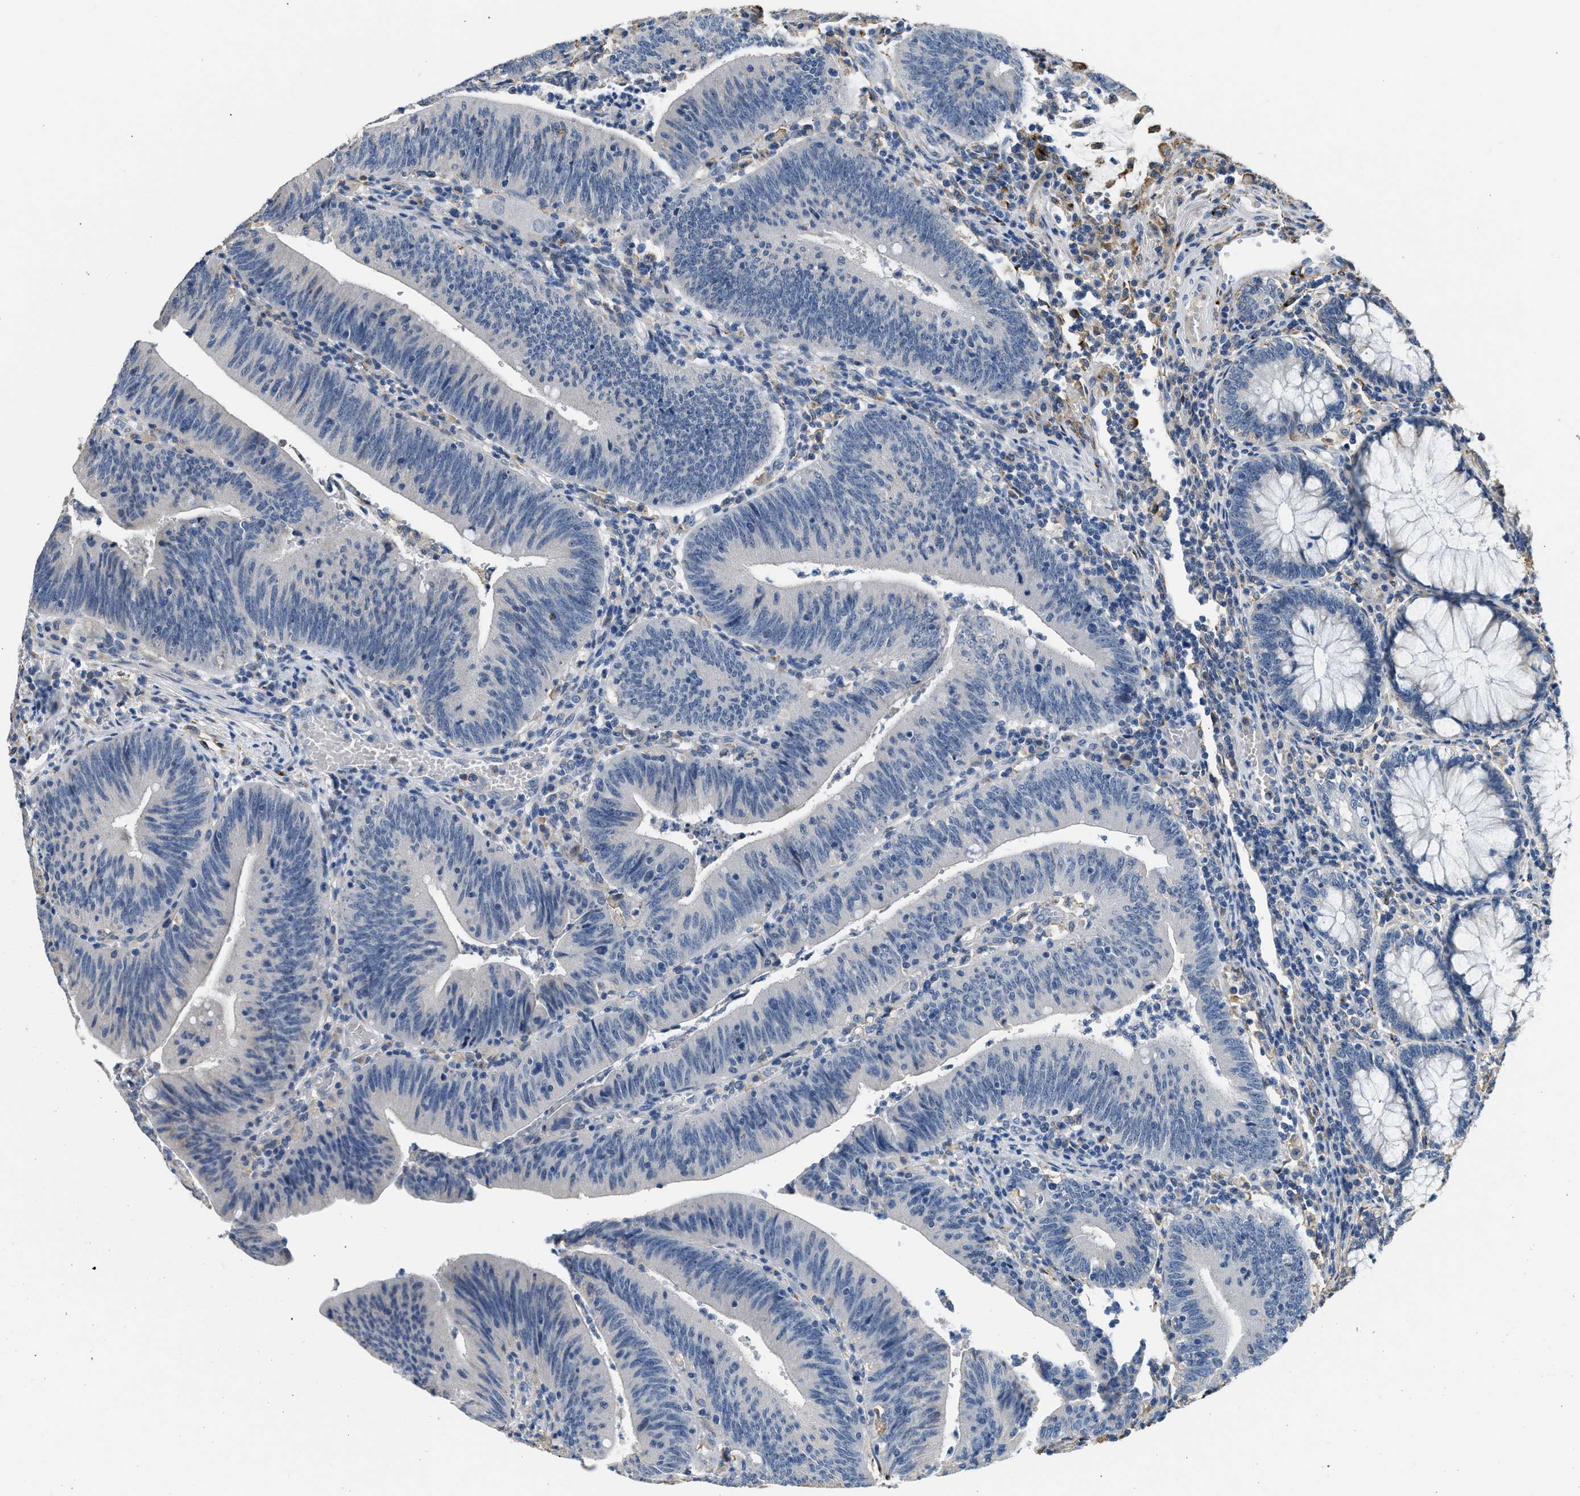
{"staining": {"intensity": "negative", "quantity": "none", "location": "none"}, "tissue": "colorectal cancer", "cell_type": "Tumor cells", "image_type": "cancer", "snomed": [{"axis": "morphology", "description": "Normal tissue, NOS"}, {"axis": "morphology", "description": "Adenocarcinoma, NOS"}, {"axis": "topography", "description": "Rectum"}], "caption": "Tumor cells are negative for brown protein staining in adenocarcinoma (colorectal).", "gene": "LRP1", "patient": {"sex": "female", "age": 66}}